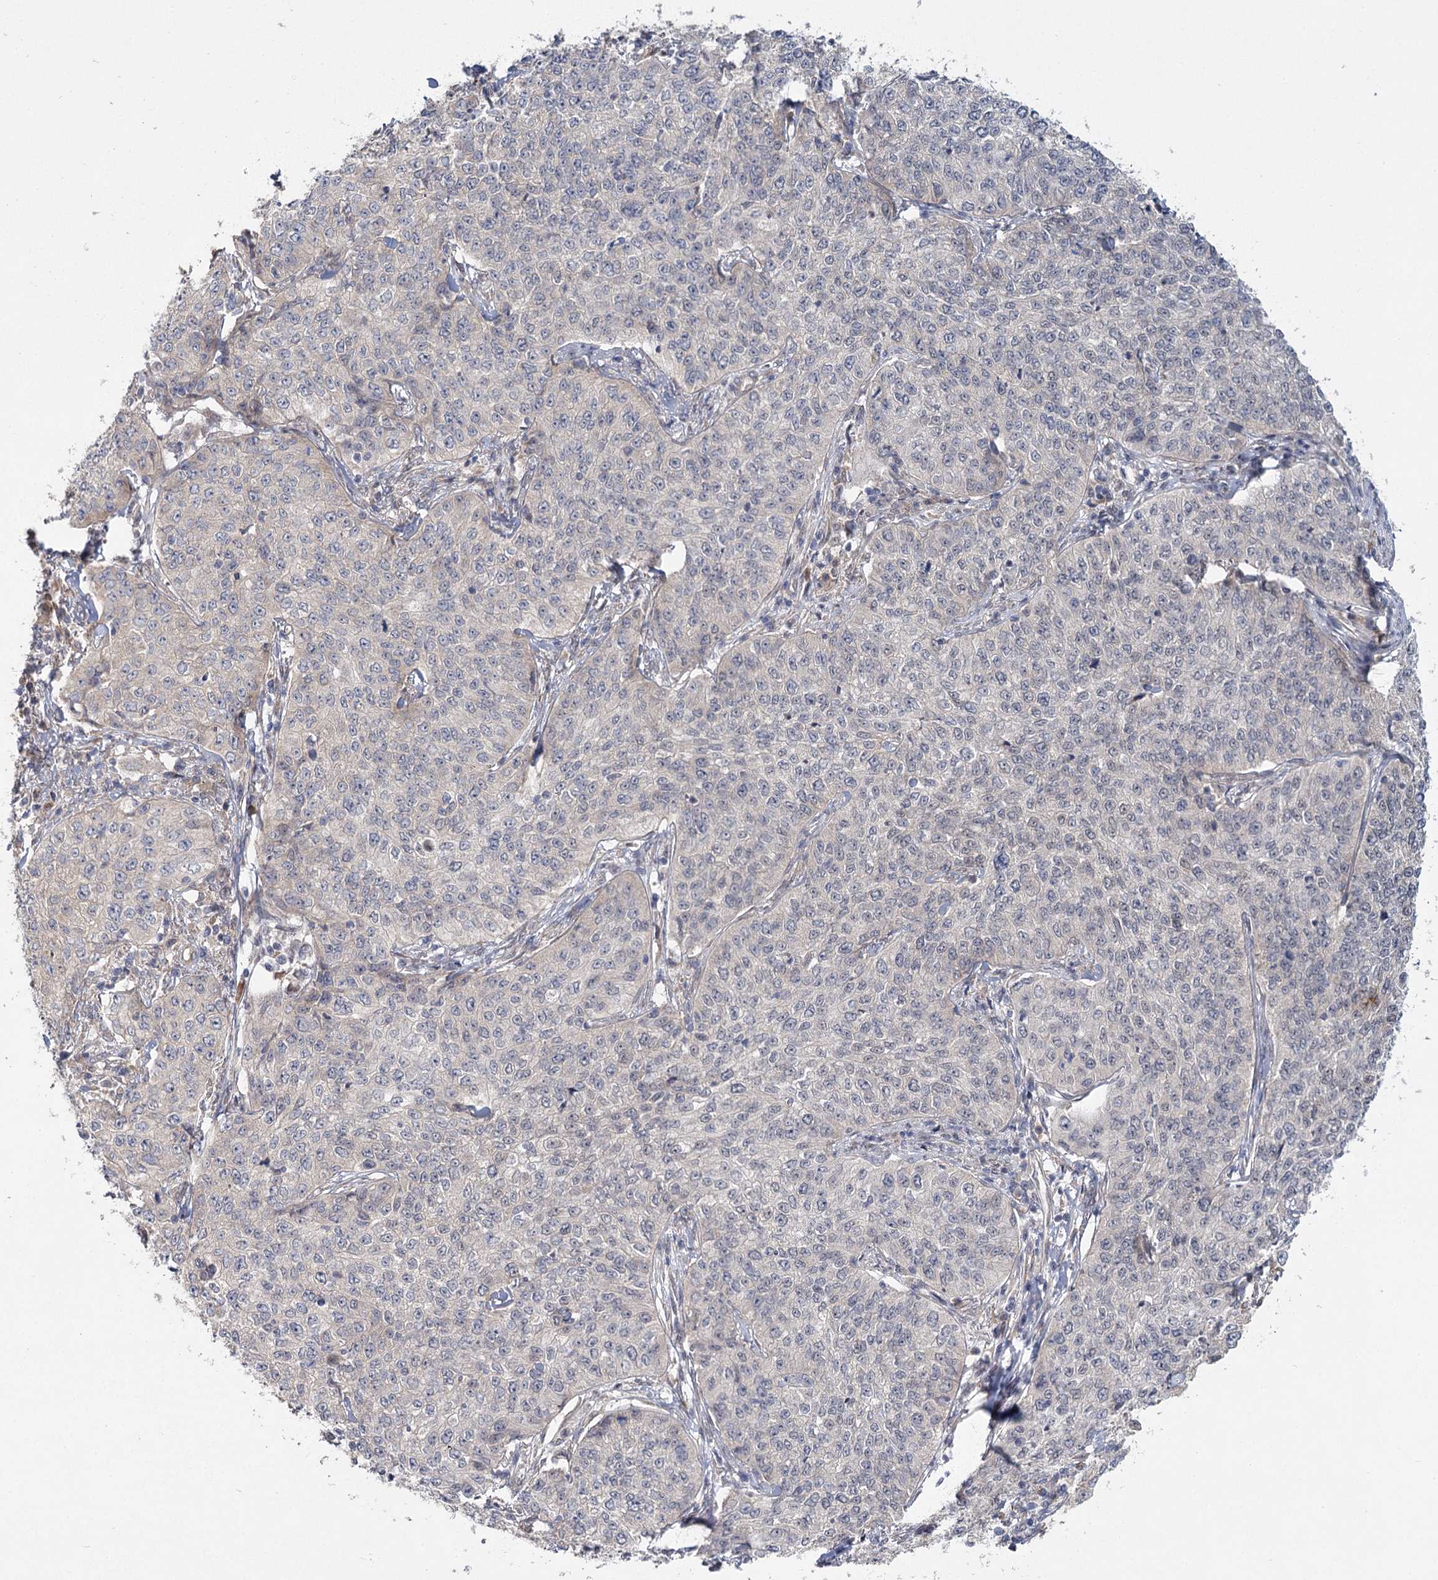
{"staining": {"intensity": "negative", "quantity": "none", "location": "none"}, "tissue": "cervical cancer", "cell_type": "Tumor cells", "image_type": "cancer", "snomed": [{"axis": "morphology", "description": "Squamous cell carcinoma, NOS"}, {"axis": "topography", "description": "Cervix"}], "caption": "DAB (3,3'-diaminobenzidine) immunohistochemical staining of human squamous cell carcinoma (cervical) demonstrates no significant positivity in tumor cells.", "gene": "TBC1D9B", "patient": {"sex": "female", "age": 35}}